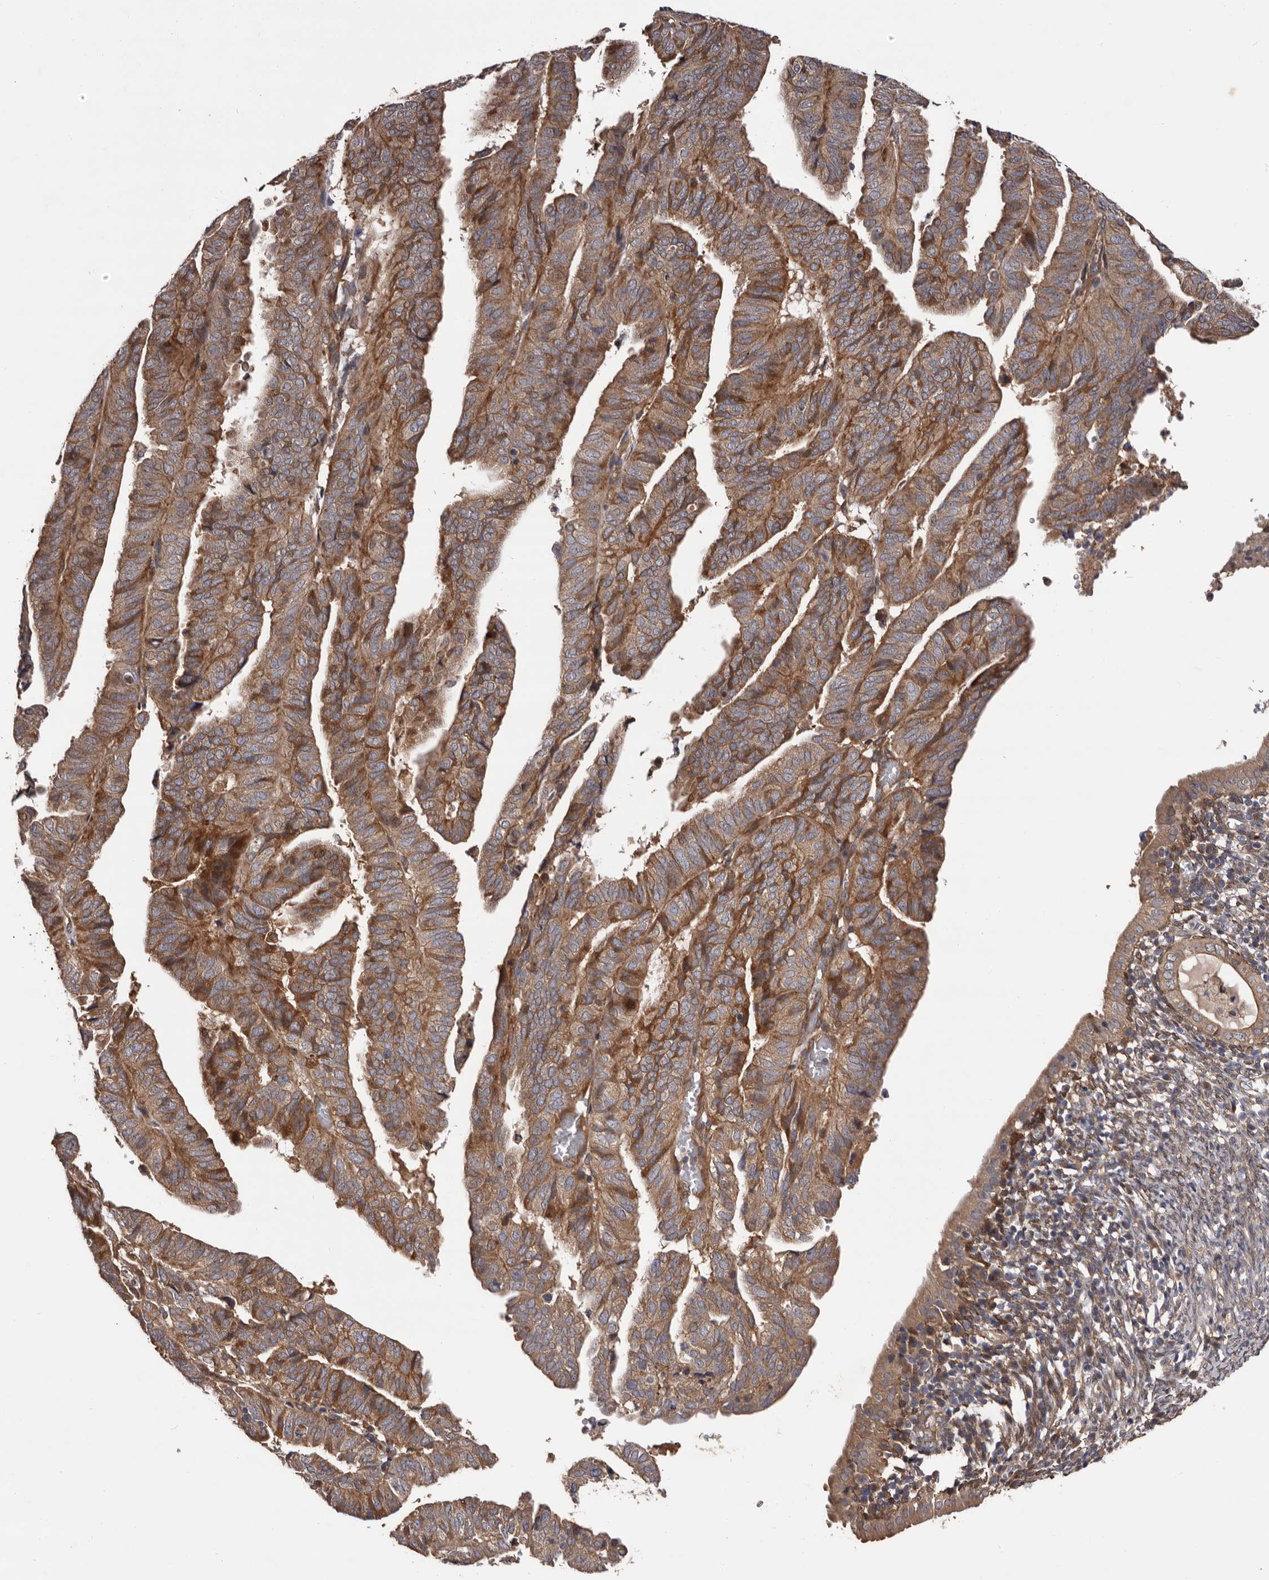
{"staining": {"intensity": "moderate", "quantity": ">75%", "location": "cytoplasmic/membranous"}, "tissue": "endometrial cancer", "cell_type": "Tumor cells", "image_type": "cancer", "snomed": [{"axis": "morphology", "description": "Adenocarcinoma, NOS"}, {"axis": "topography", "description": "Uterus"}], "caption": "IHC of endometrial cancer shows medium levels of moderate cytoplasmic/membranous positivity in approximately >75% of tumor cells. The staining was performed using DAB, with brown indicating positive protein expression. Nuclei are stained blue with hematoxylin.", "gene": "PRKD1", "patient": {"sex": "female", "age": 77}}